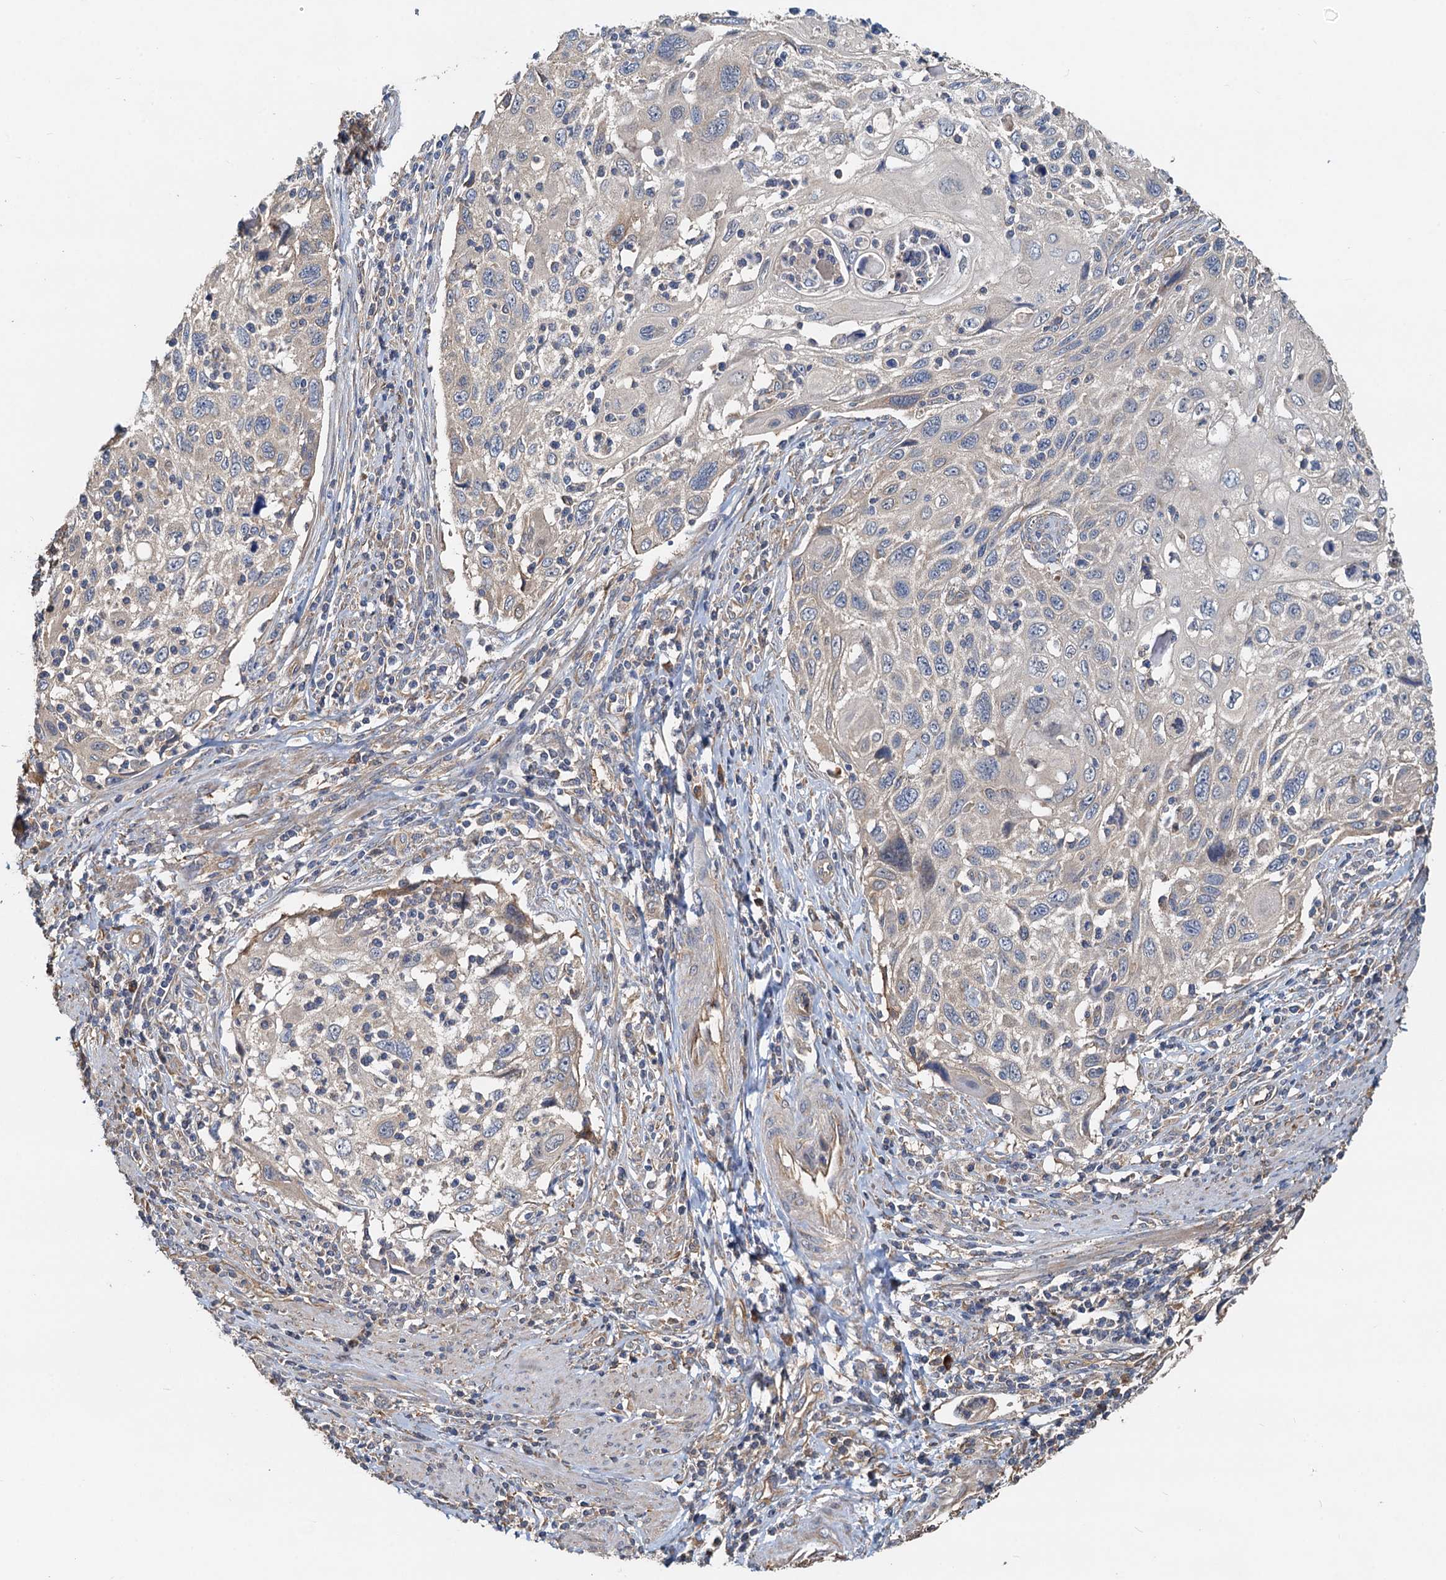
{"staining": {"intensity": "negative", "quantity": "none", "location": "none"}, "tissue": "cervical cancer", "cell_type": "Tumor cells", "image_type": "cancer", "snomed": [{"axis": "morphology", "description": "Squamous cell carcinoma, NOS"}, {"axis": "topography", "description": "Cervix"}], "caption": "Human squamous cell carcinoma (cervical) stained for a protein using immunohistochemistry exhibits no expression in tumor cells.", "gene": "HYI", "patient": {"sex": "female", "age": 70}}